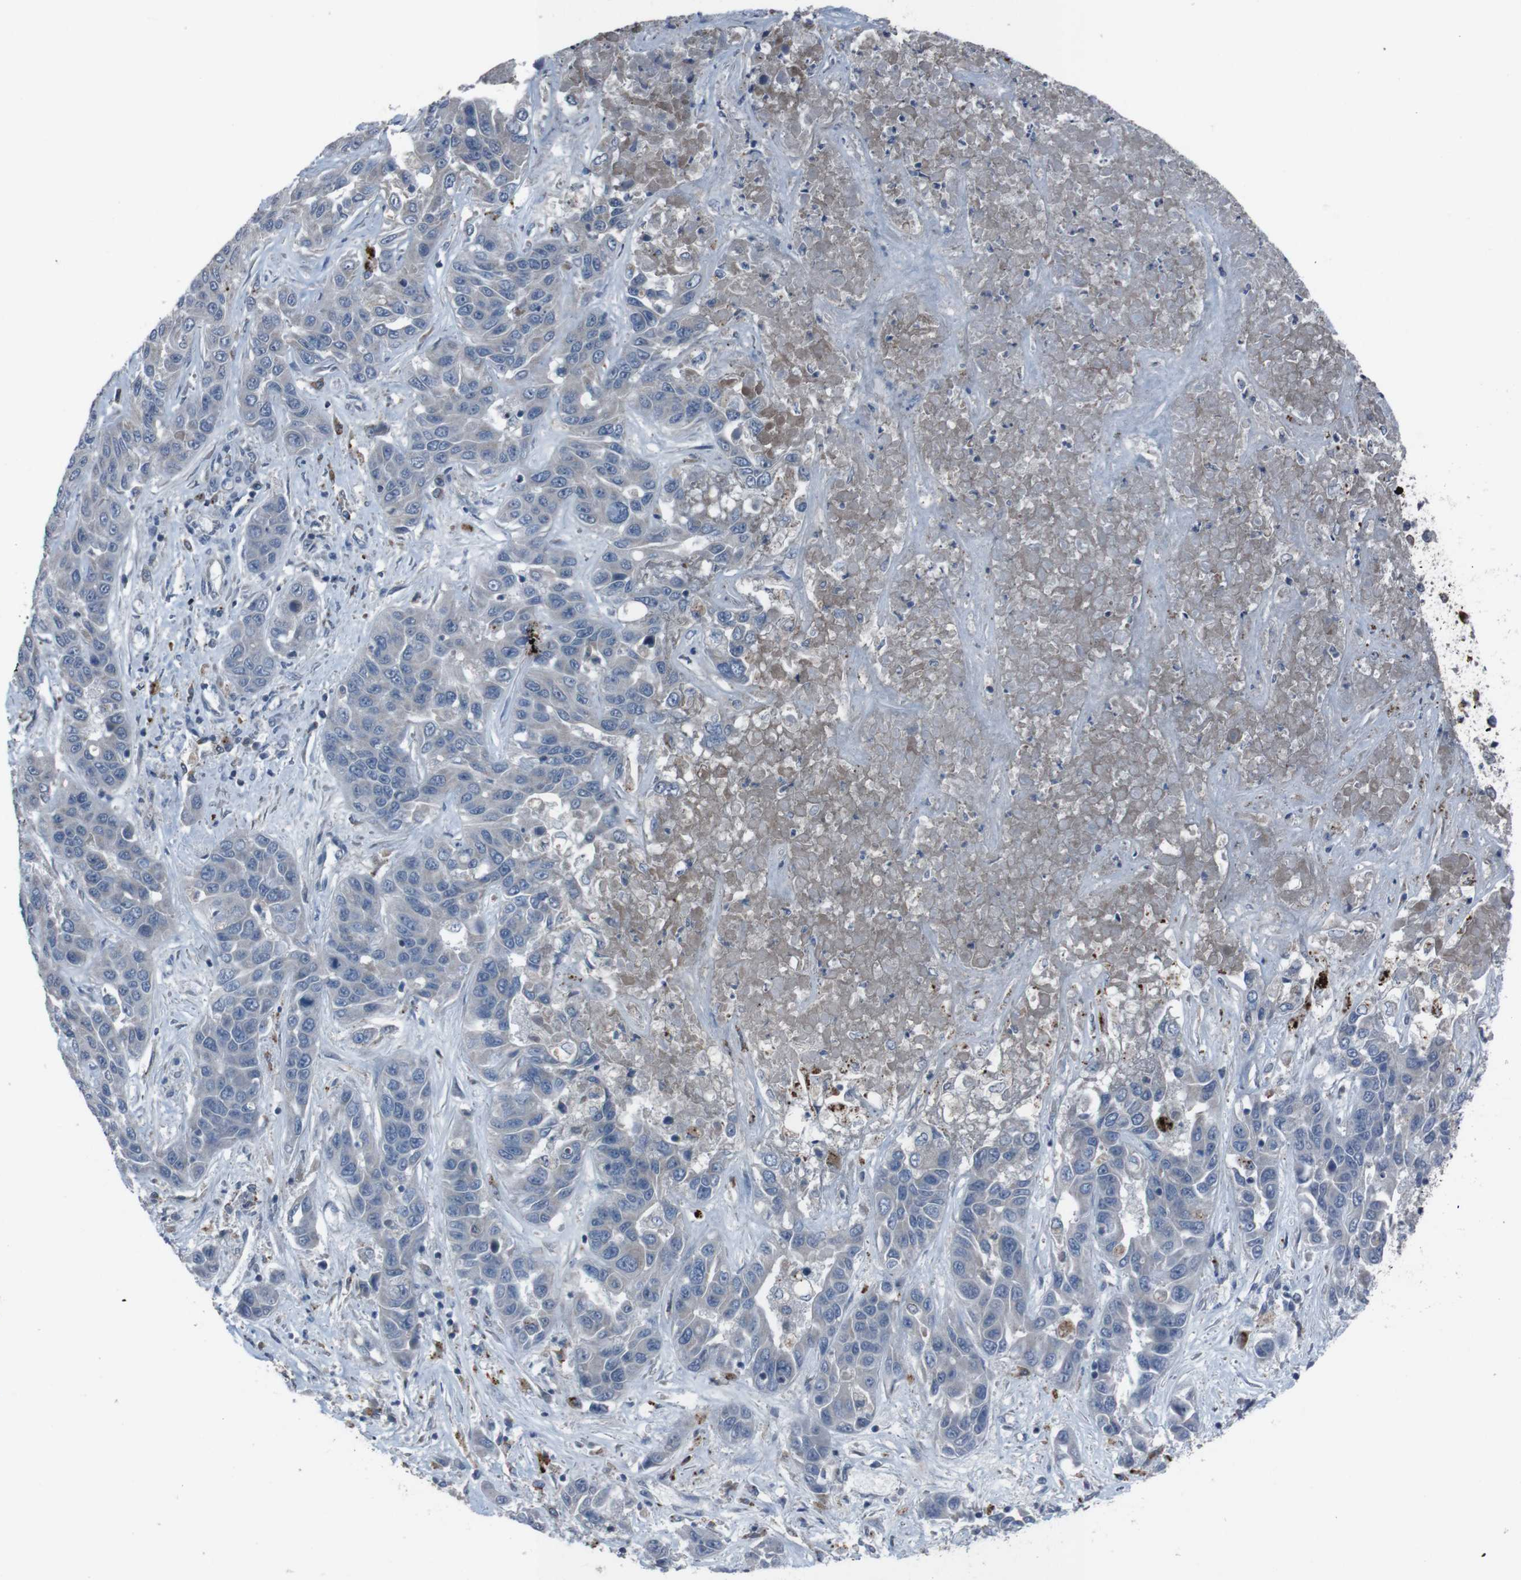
{"staining": {"intensity": "negative", "quantity": "none", "location": "none"}, "tissue": "liver cancer", "cell_type": "Tumor cells", "image_type": "cancer", "snomed": [{"axis": "morphology", "description": "Cholangiocarcinoma"}, {"axis": "topography", "description": "Liver"}], "caption": "The immunohistochemistry micrograph has no significant staining in tumor cells of liver cancer tissue. (Stains: DAB immunohistochemistry (IHC) with hematoxylin counter stain, Microscopy: brightfield microscopy at high magnification).", "gene": "EFNA5", "patient": {"sex": "female", "age": 52}}